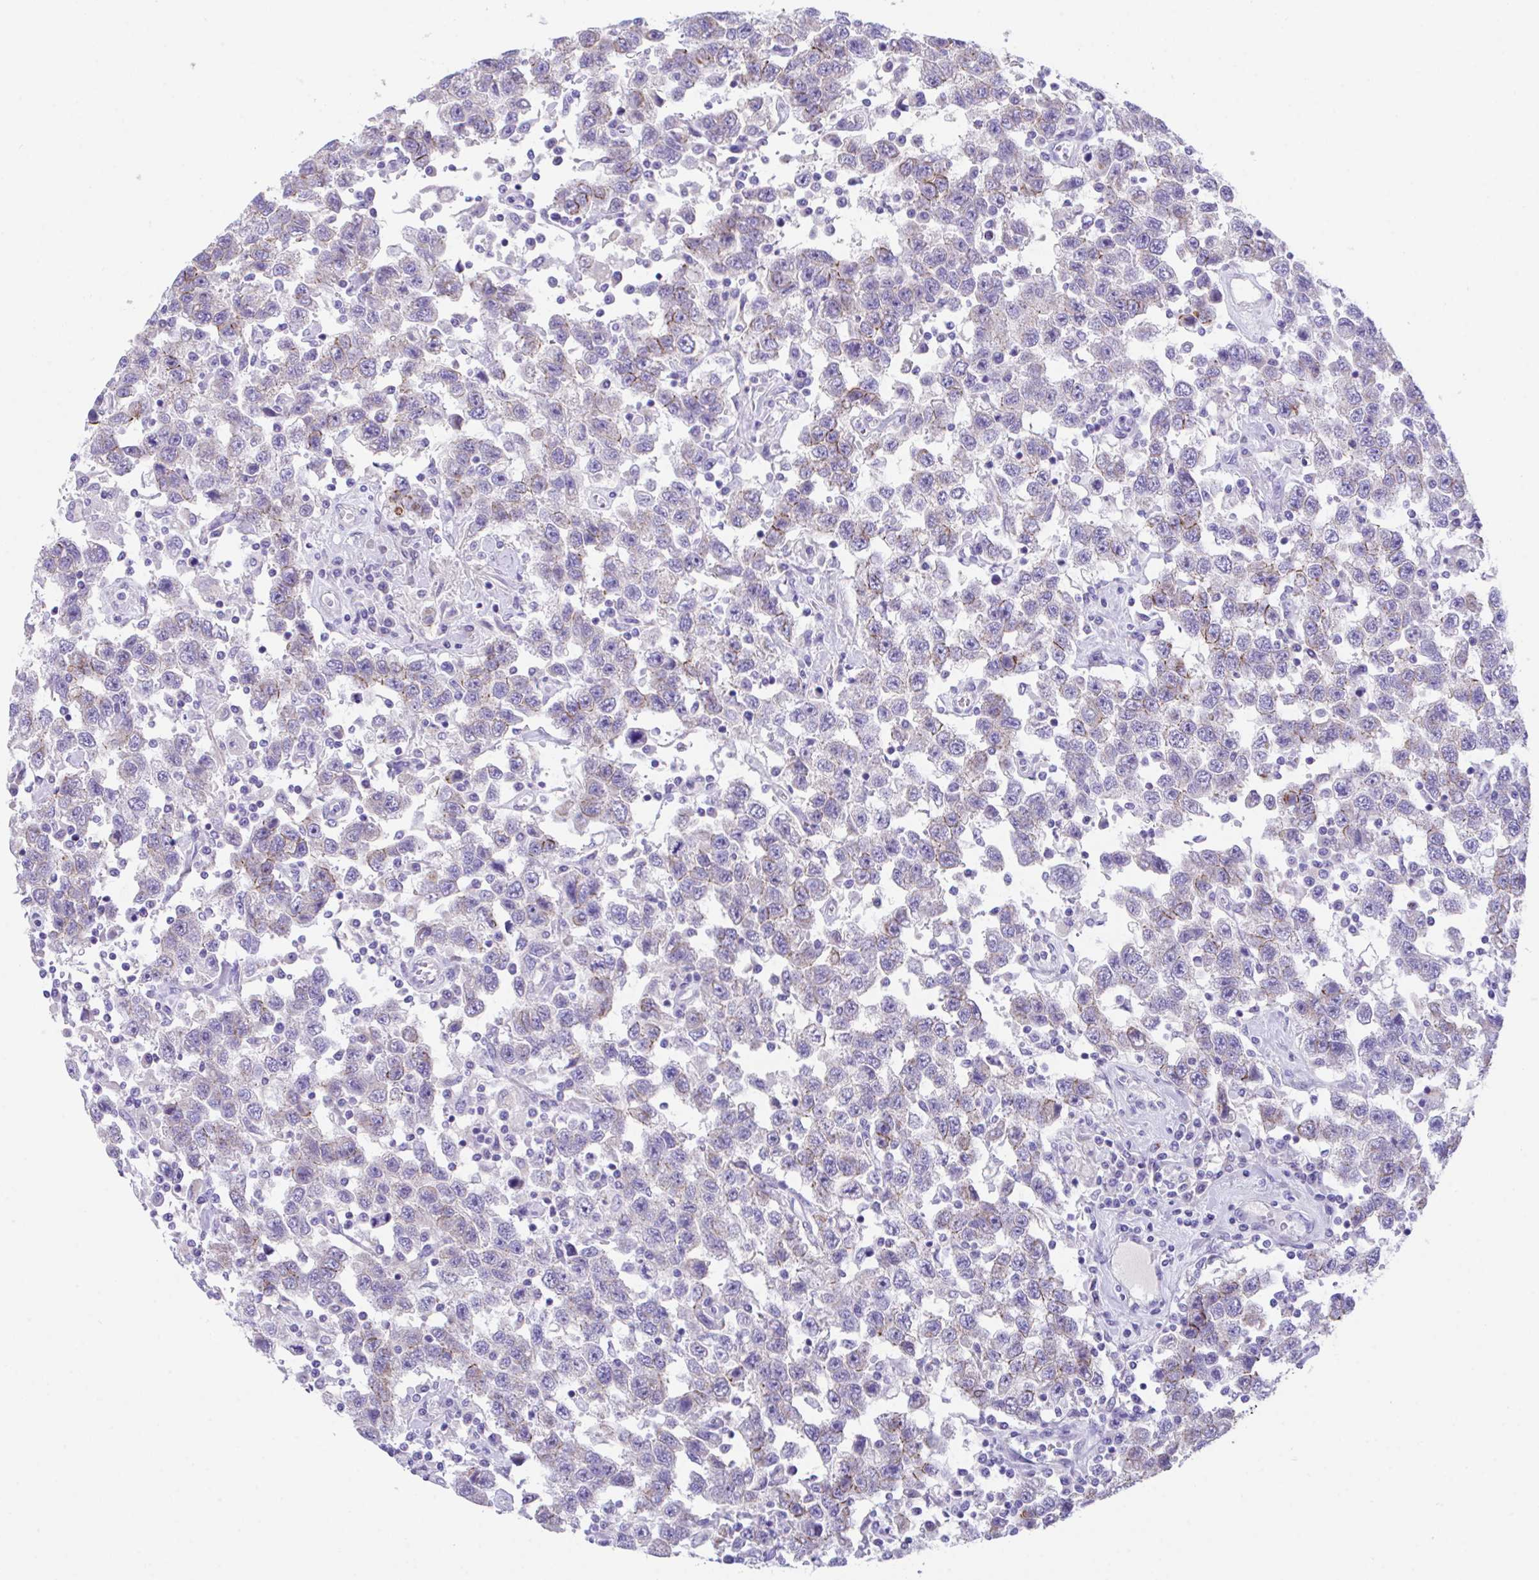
{"staining": {"intensity": "moderate", "quantity": "<25%", "location": "cytoplasmic/membranous"}, "tissue": "testis cancer", "cell_type": "Tumor cells", "image_type": "cancer", "snomed": [{"axis": "morphology", "description": "Seminoma, NOS"}, {"axis": "topography", "description": "Testis"}], "caption": "A high-resolution micrograph shows immunohistochemistry (IHC) staining of testis cancer, which demonstrates moderate cytoplasmic/membranous expression in approximately <25% of tumor cells.", "gene": "SLC16A6", "patient": {"sex": "male", "age": 41}}